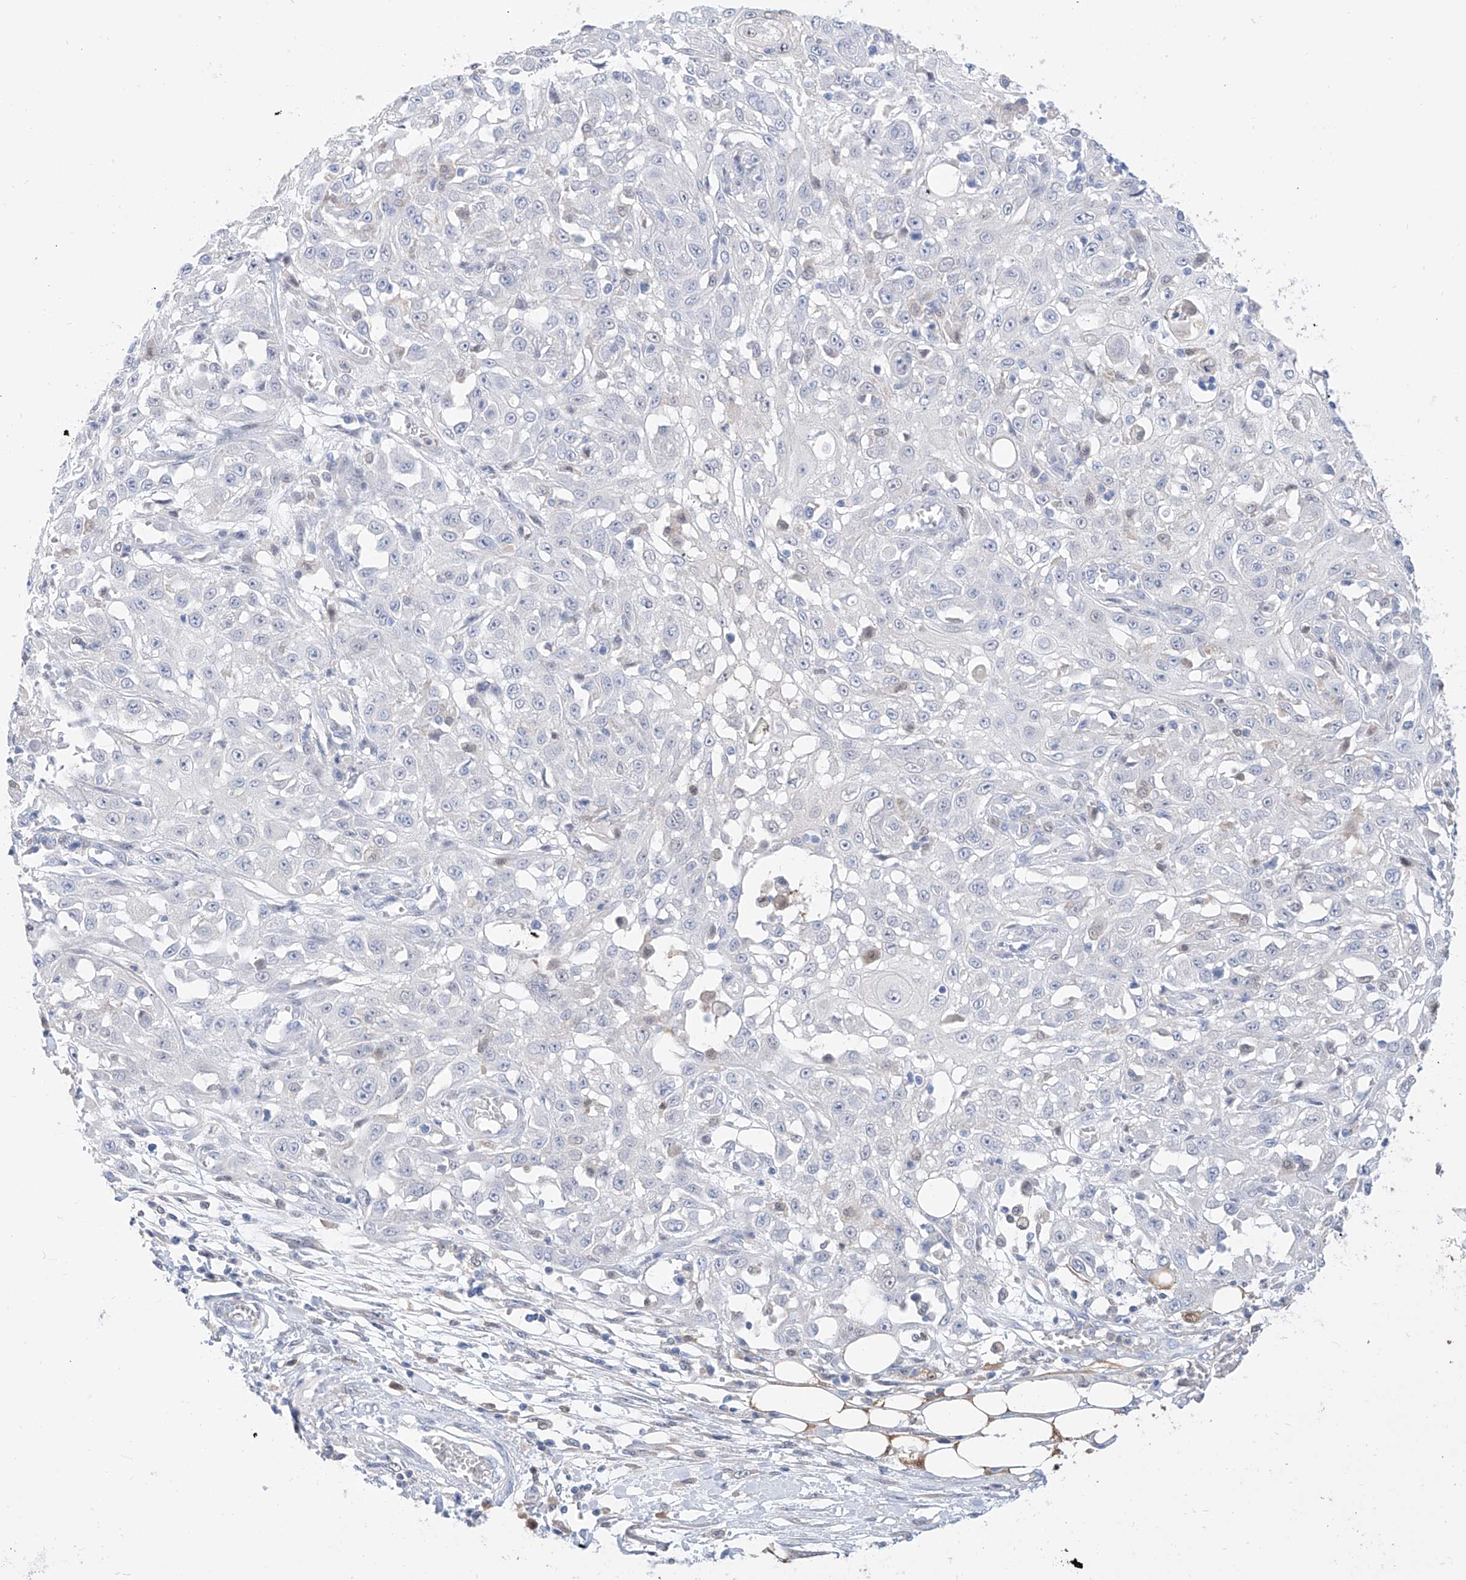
{"staining": {"intensity": "negative", "quantity": "none", "location": "none"}, "tissue": "skin cancer", "cell_type": "Tumor cells", "image_type": "cancer", "snomed": [{"axis": "morphology", "description": "Squamous cell carcinoma, NOS"}, {"axis": "morphology", "description": "Squamous cell carcinoma, metastatic, NOS"}, {"axis": "topography", "description": "Skin"}, {"axis": "topography", "description": "Lymph node"}], "caption": "A high-resolution histopathology image shows immunohistochemistry (IHC) staining of squamous cell carcinoma (skin), which shows no significant positivity in tumor cells. The staining was performed using DAB (3,3'-diaminobenzidine) to visualize the protein expression in brown, while the nuclei were stained in blue with hematoxylin (Magnification: 20x).", "gene": "PDXK", "patient": {"sex": "male", "age": 75}}